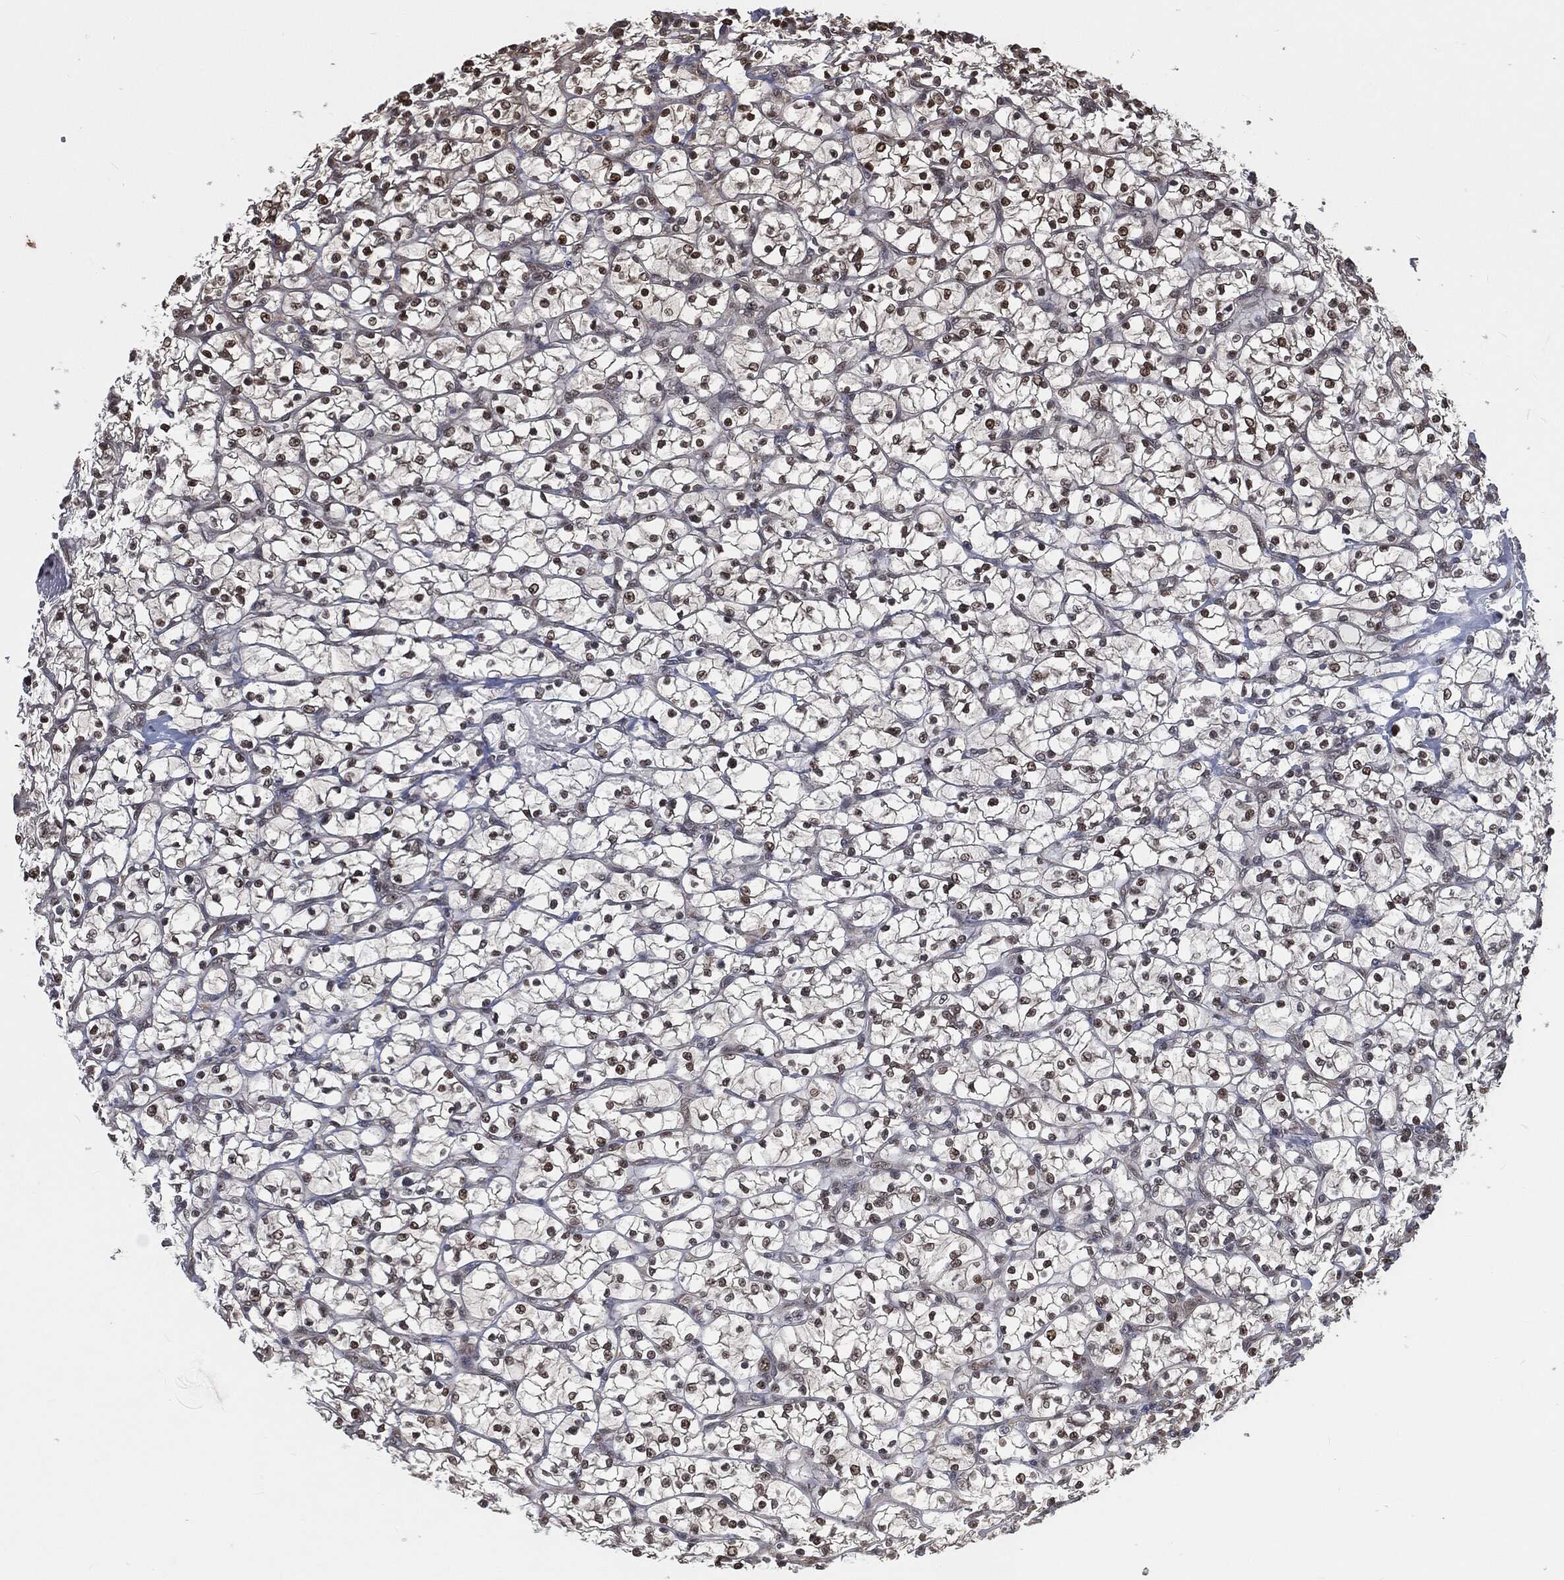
{"staining": {"intensity": "strong", "quantity": "25%-75%", "location": "nuclear"}, "tissue": "renal cancer", "cell_type": "Tumor cells", "image_type": "cancer", "snomed": [{"axis": "morphology", "description": "Adenocarcinoma, NOS"}, {"axis": "topography", "description": "Kidney"}], "caption": "Tumor cells demonstrate high levels of strong nuclear expression in approximately 25%-75% of cells in renal cancer (adenocarcinoma). Ihc stains the protein of interest in brown and the nuclei are stained blue.", "gene": "SHLD2", "patient": {"sex": "female", "age": 64}}